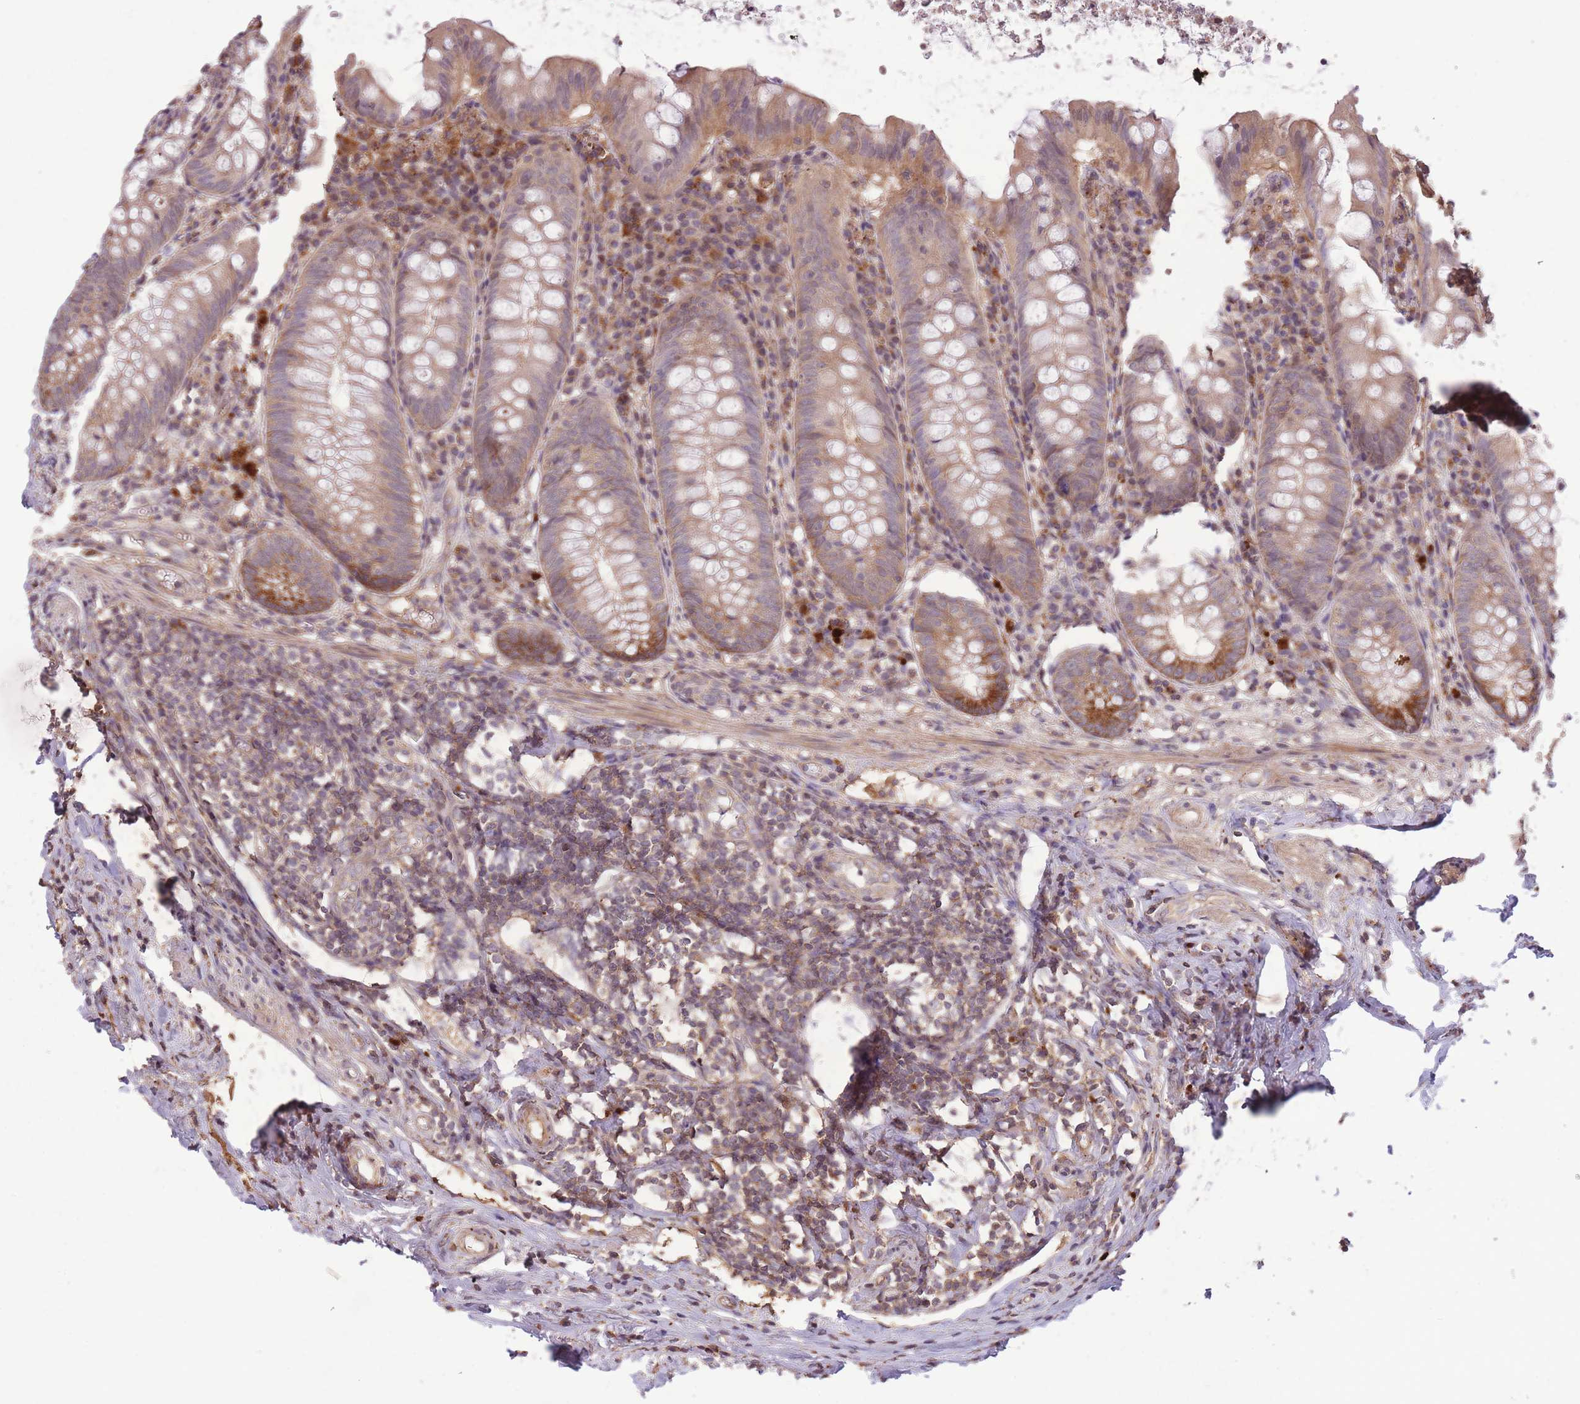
{"staining": {"intensity": "moderate", "quantity": ">75%", "location": "cytoplasmic/membranous"}, "tissue": "appendix", "cell_type": "Glandular cells", "image_type": "normal", "snomed": [{"axis": "morphology", "description": "Normal tissue, NOS"}, {"axis": "topography", "description": "Appendix"}], "caption": "The immunohistochemical stain highlights moderate cytoplasmic/membranous expression in glandular cells of normal appendix. The protein of interest is shown in brown color, while the nuclei are stained blue.", "gene": "POLR3F", "patient": {"sex": "female", "age": 54}}